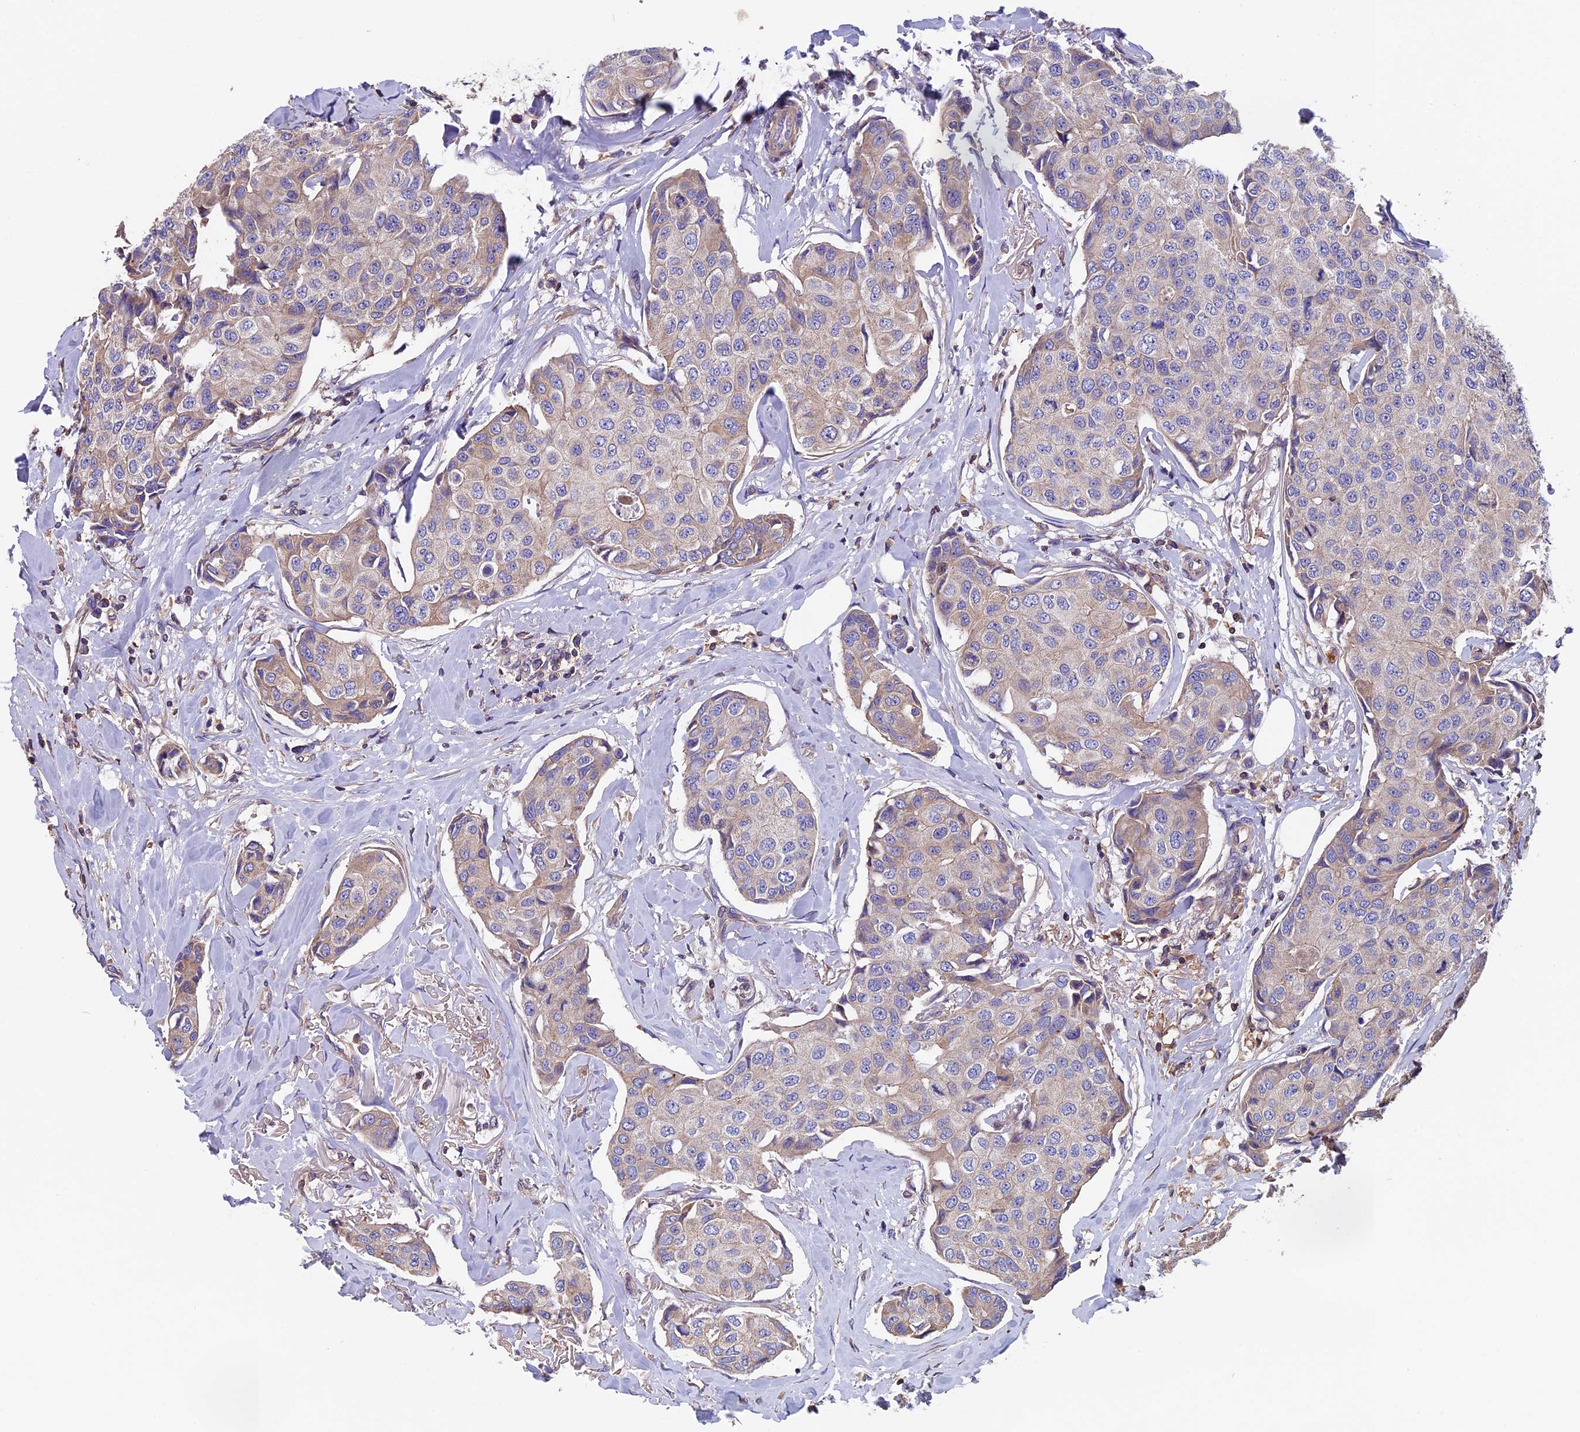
{"staining": {"intensity": "weak", "quantity": "<25%", "location": "cytoplasmic/membranous"}, "tissue": "breast cancer", "cell_type": "Tumor cells", "image_type": "cancer", "snomed": [{"axis": "morphology", "description": "Duct carcinoma"}, {"axis": "topography", "description": "Breast"}], "caption": "An IHC histopathology image of breast intraductal carcinoma is shown. There is no staining in tumor cells of breast intraductal carcinoma.", "gene": "CCDC153", "patient": {"sex": "female", "age": 80}}